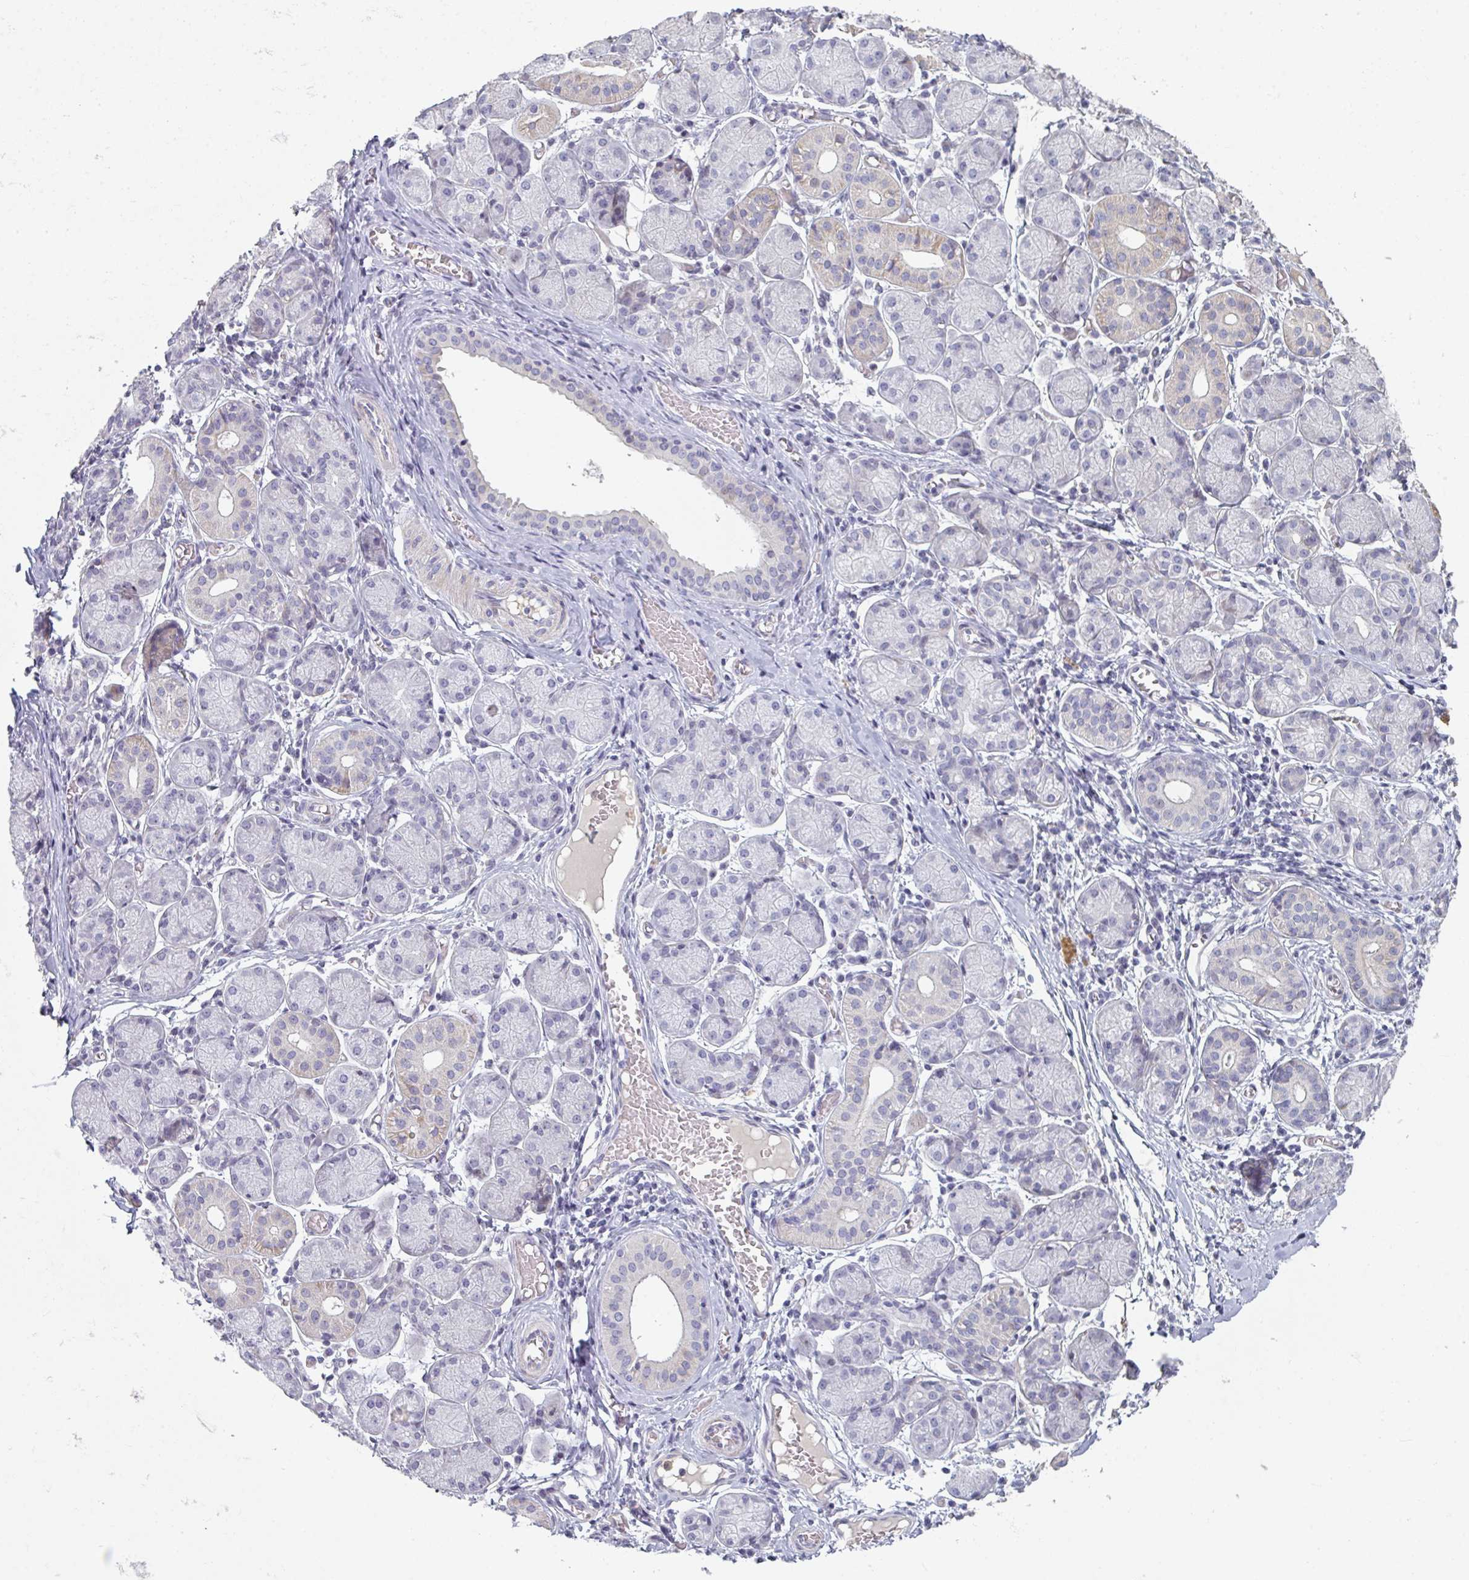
{"staining": {"intensity": "negative", "quantity": "none", "location": "none"}, "tissue": "salivary gland", "cell_type": "Glandular cells", "image_type": "normal", "snomed": [{"axis": "morphology", "description": "Normal tissue, NOS"}, {"axis": "topography", "description": "Salivary gland"}], "caption": "This histopathology image is of unremarkable salivary gland stained with immunohistochemistry (IHC) to label a protein in brown with the nuclei are counter-stained blue. There is no positivity in glandular cells.", "gene": "A1CF", "patient": {"sex": "female", "age": 24}}